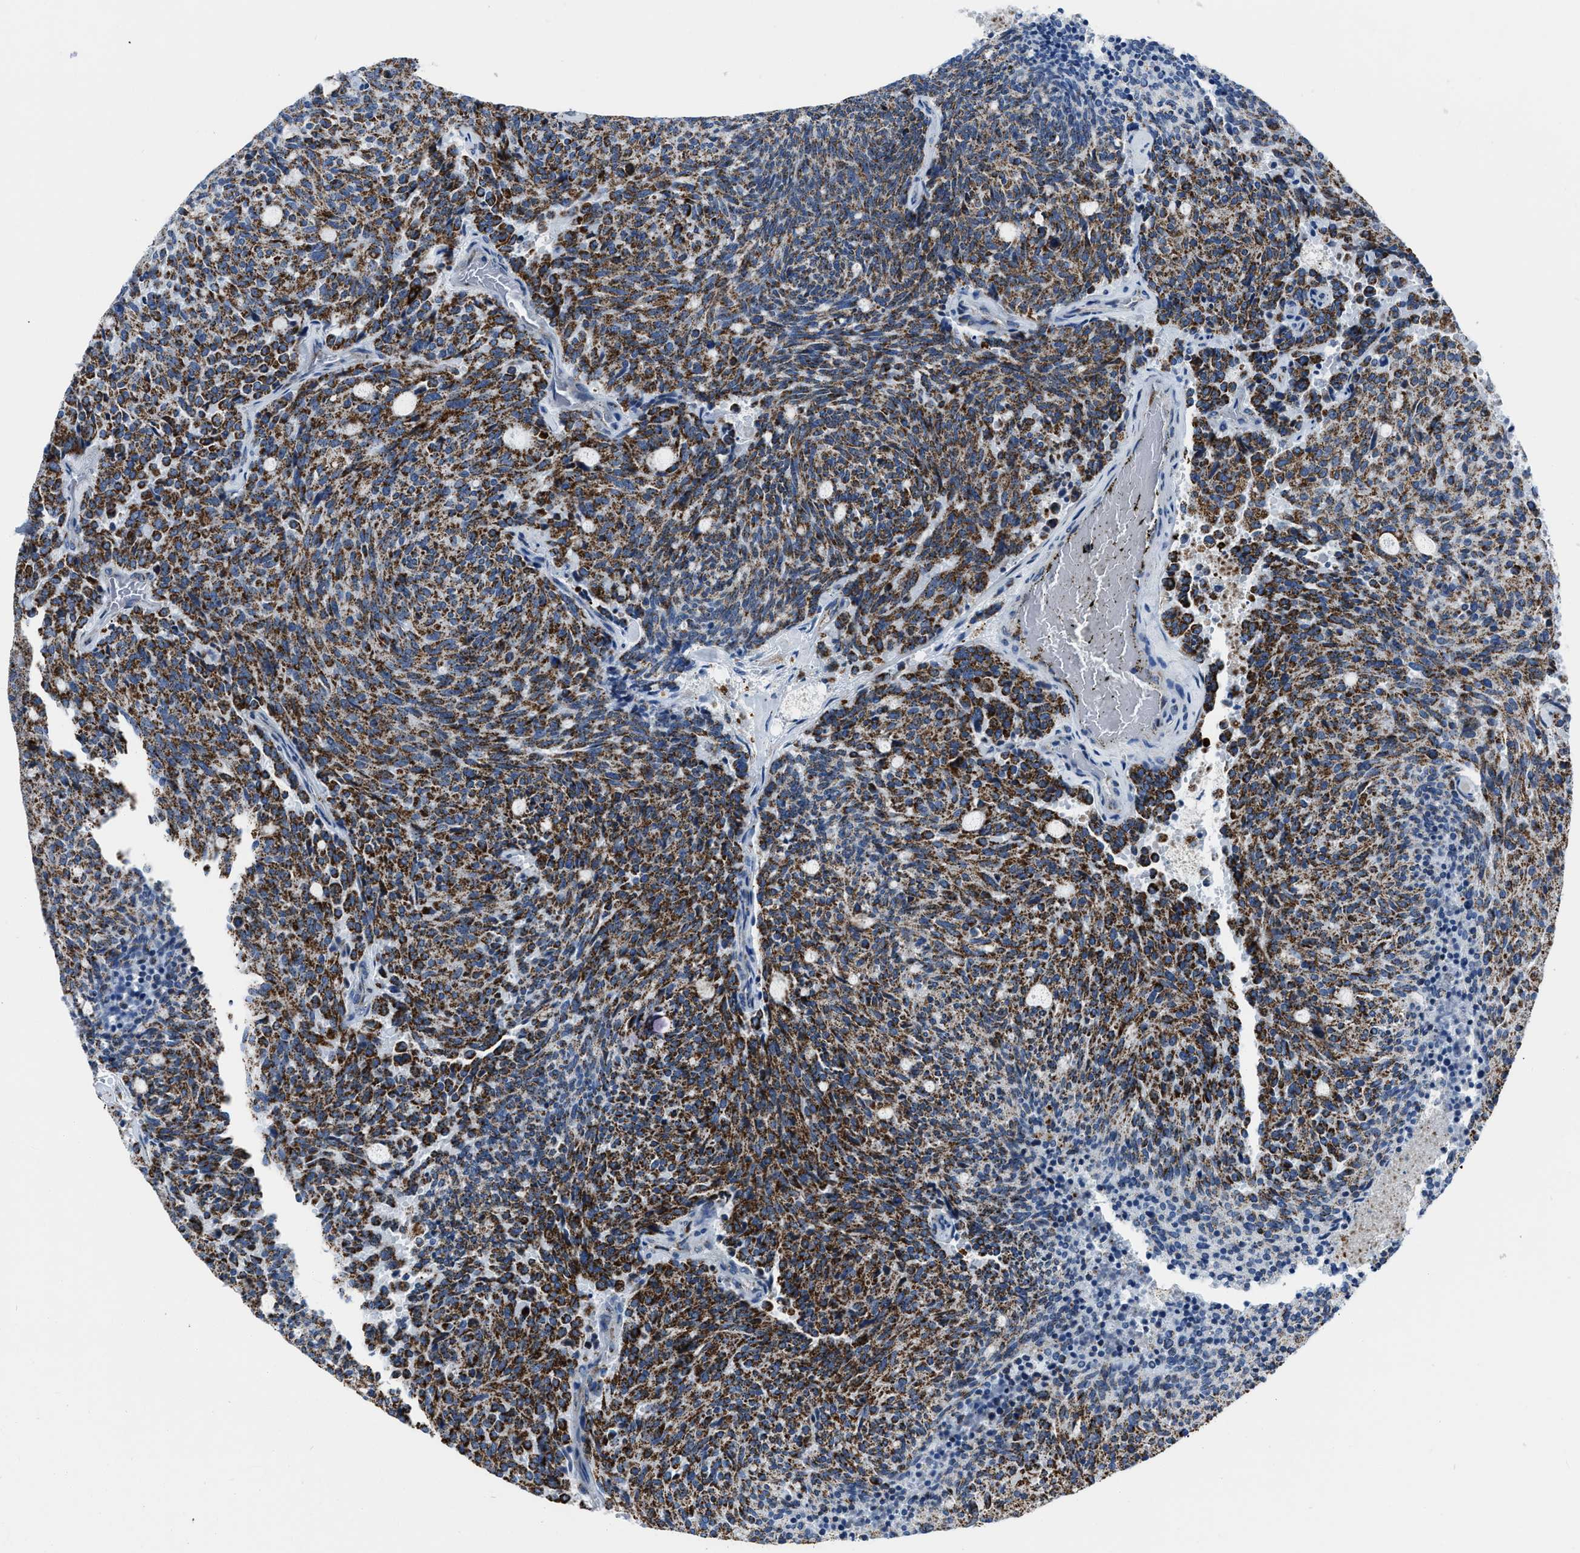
{"staining": {"intensity": "strong", "quantity": ">75%", "location": "cytoplasmic/membranous"}, "tissue": "carcinoid", "cell_type": "Tumor cells", "image_type": "cancer", "snomed": [{"axis": "morphology", "description": "Carcinoid, malignant, NOS"}, {"axis": "topography", "description": "Pancreas"}], "caption": "The image displays immunohistochemical staining of carcinoid (malignant). There is strong cytoplasmic/membranous expression is present in about >75% of tumor cells.", "gene": "NSD3", "patient": {"sex": "female", "age": 54}}